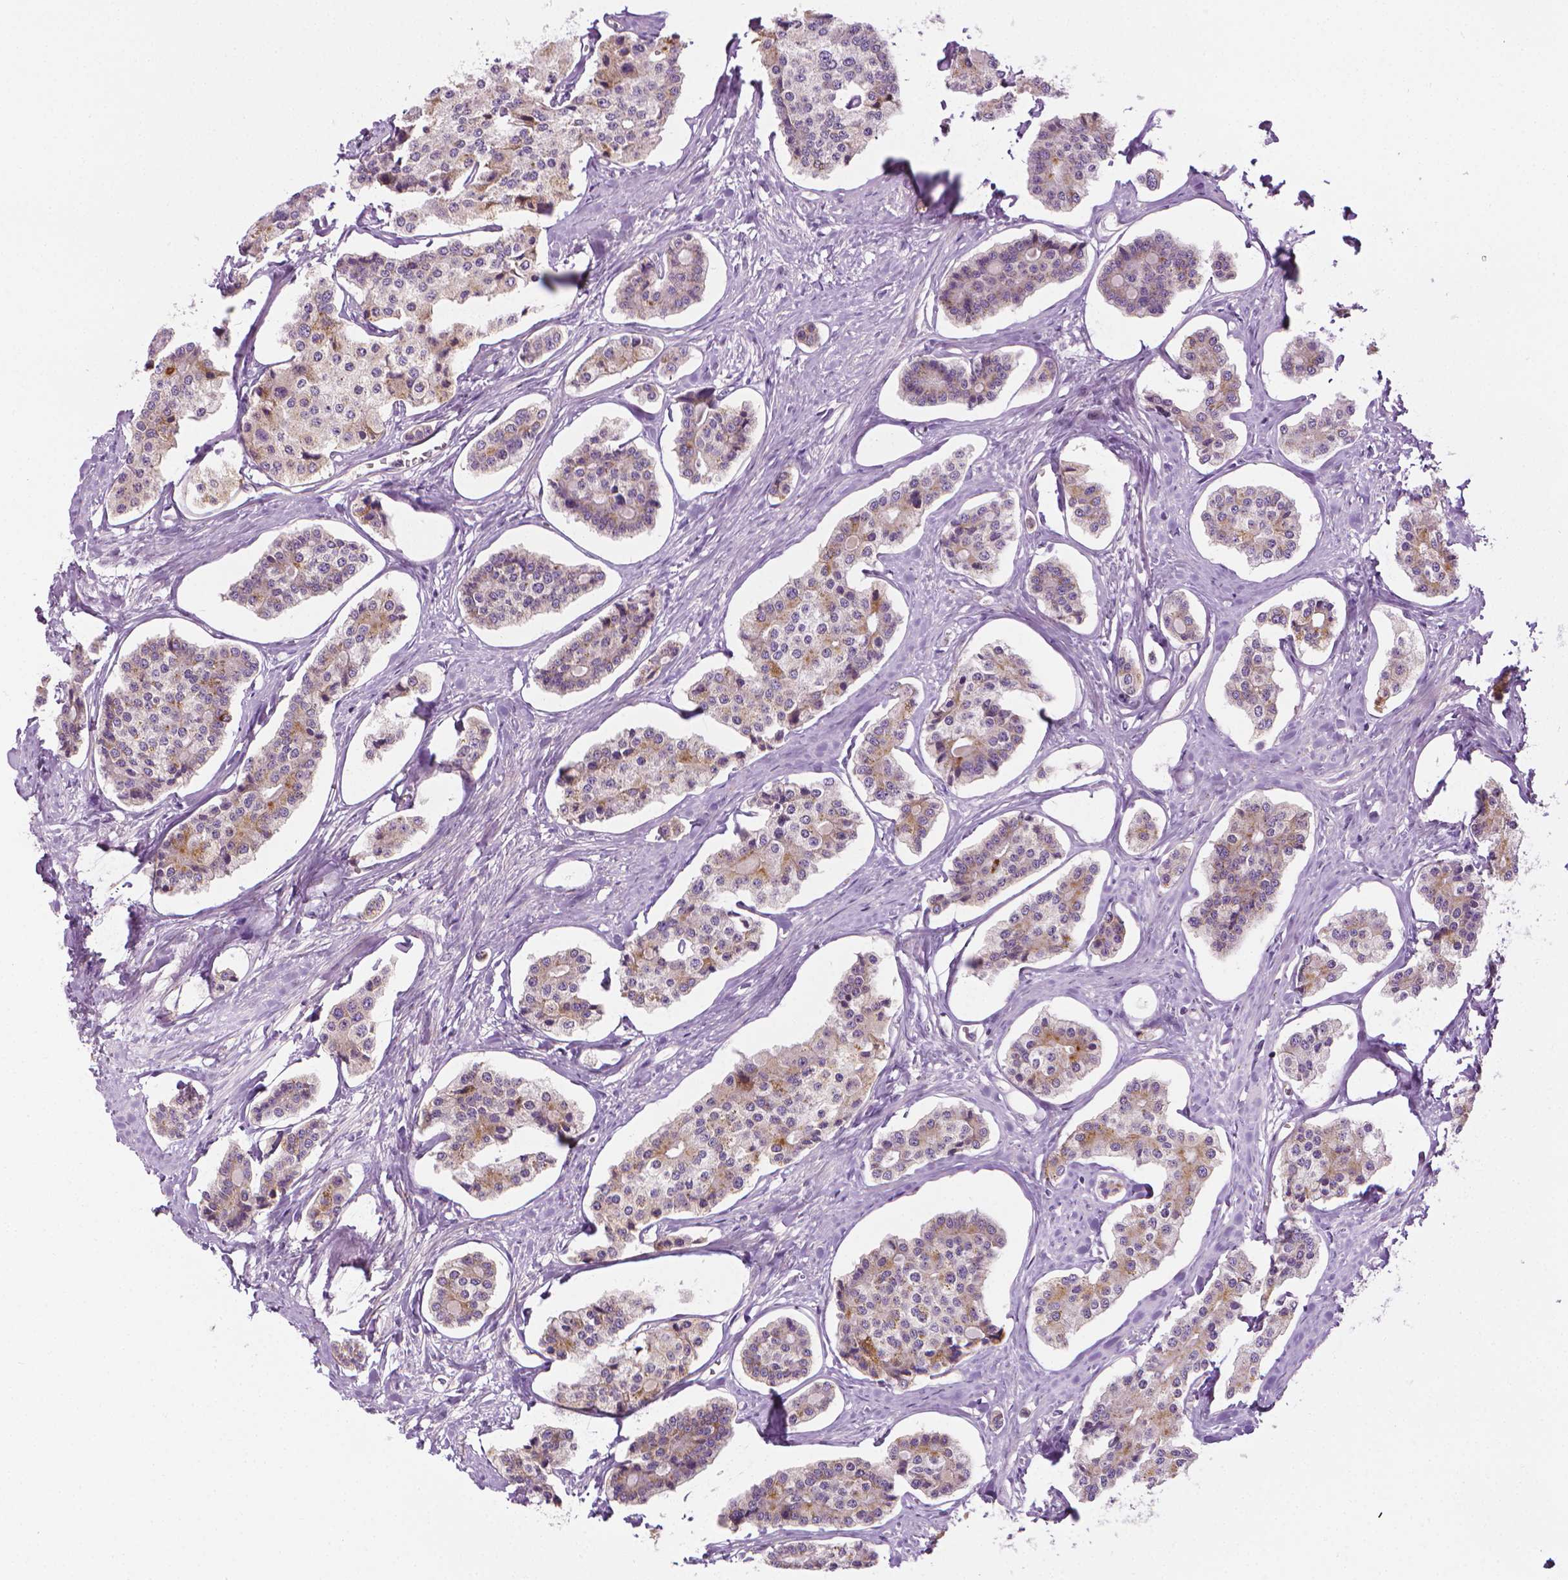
{"staining": {"intensity": "negative", "quantity": "none", "location": "none"}, "tissue": "carcinoid", "cell_type": "Tumor cells", "image_type": "cancer", "snomed": [{"axis": "morphology", "description": "Carcinoid, malignant, NOS"}, {"axis": "topography", "description": "Small intestine"}], "caption": "Tumor cells are negative for protein expression in human malignant carcinoid. The staining is performed using DAB (3,3'-diaminobenzidine) brown chromogen with nuclei counter-stained in using hematoxylin.", "gene": "MCOLN3", "patient": {"sex": "female", "age": 65}}